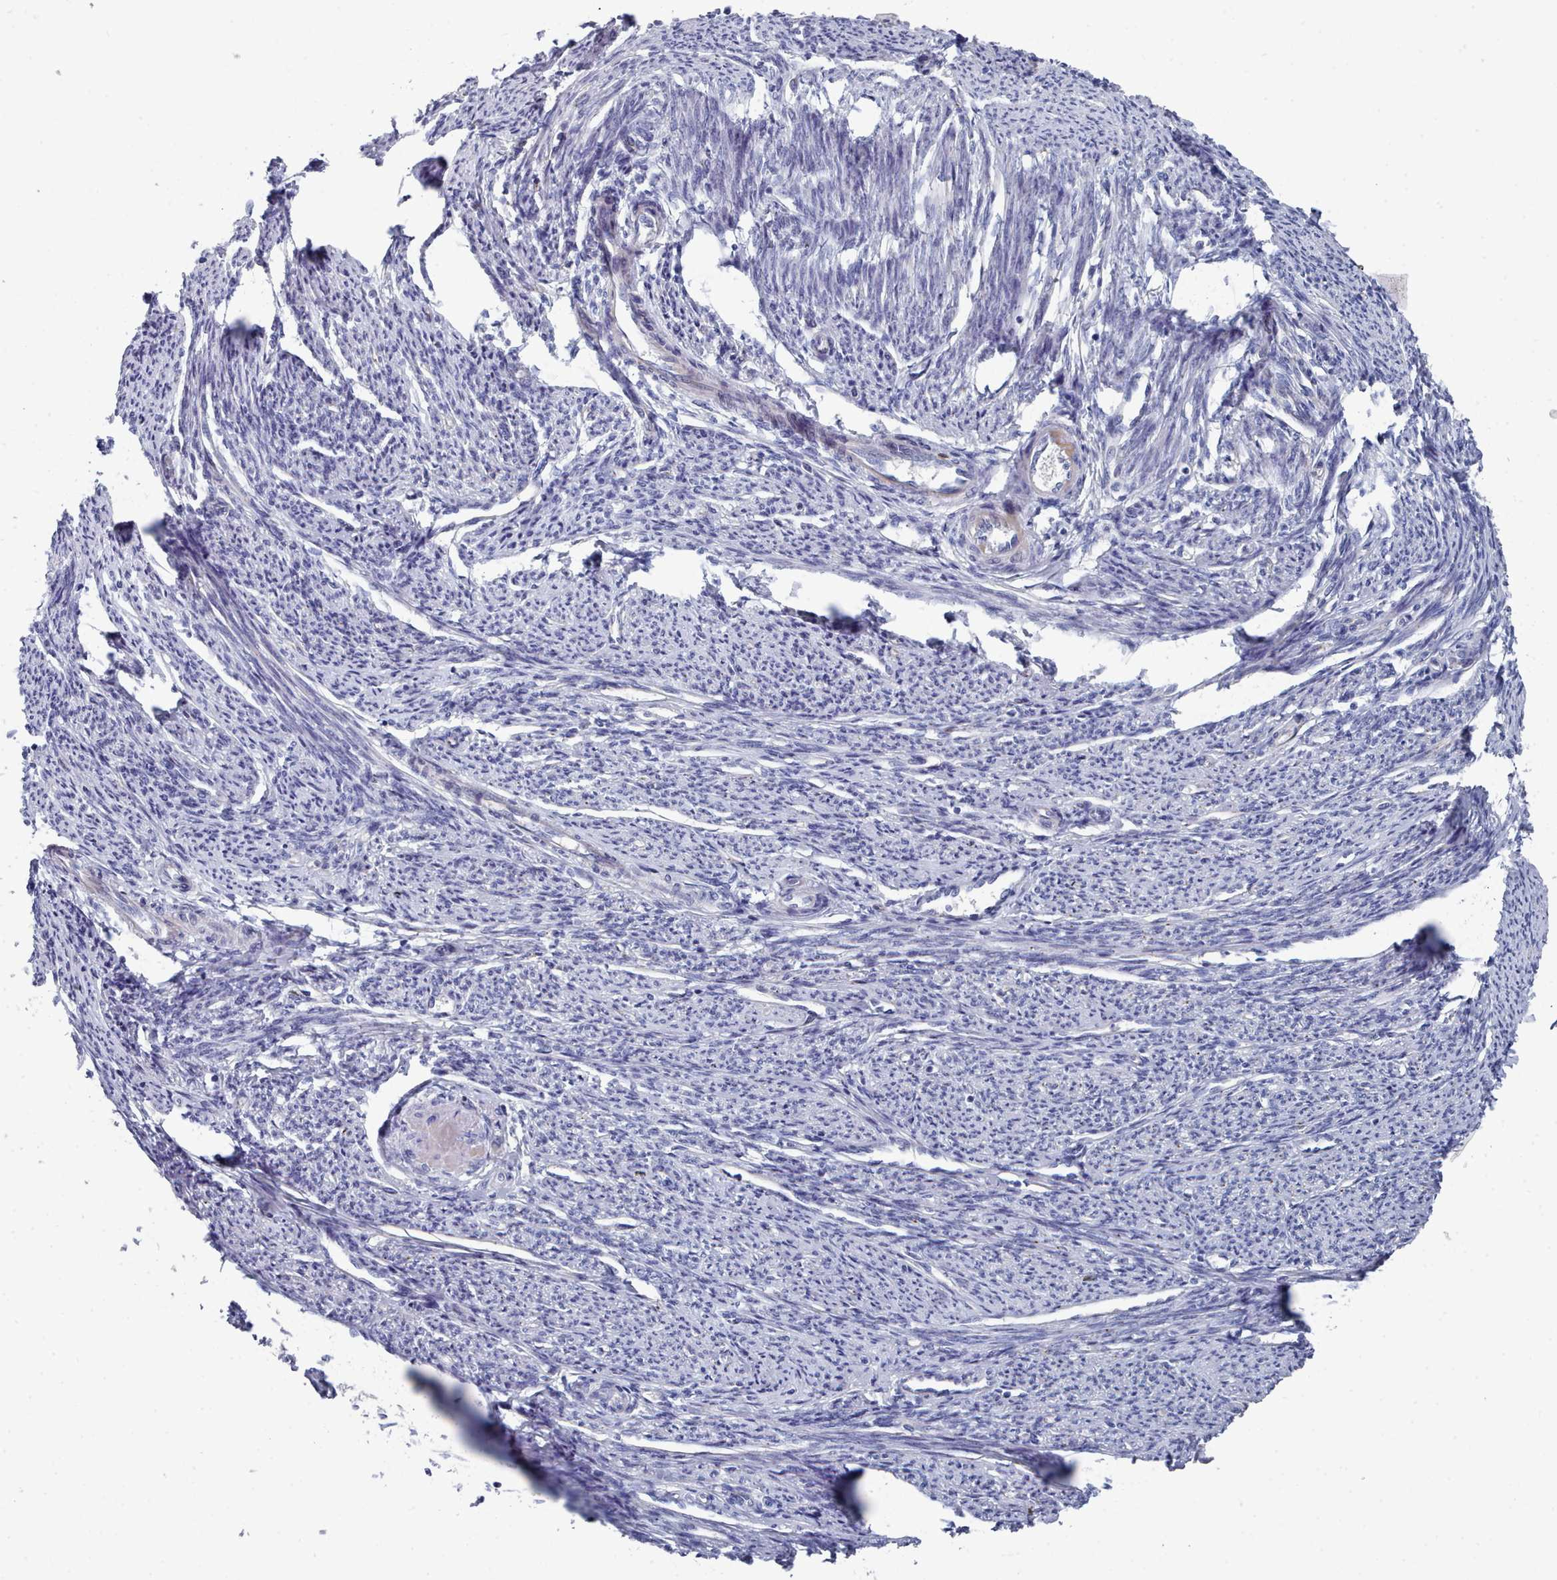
{"staining": {"intensity": "negative", "quantity": "none", "location": "none"}, "tissue": "smooth muscle", "cell_type": "Smooth muscle cells", "image_type": "normal", "snomed": [{"axis": "morphology", "description": "Normal tissue, NOS"}, {"axis": "topography", "description": "Smooth muscle"}, {"axis": "topography", "description": "Uterus"}], "caption": "The photomicrograph shows no staining of smooth muscle cells in unremarkable smooth muscle. Brightfield microscopy of IHC stained with DAB (3,3'-diaminobenzidine) (brown) and hematoxylin (blue), captured at high magnification.", "gene": "ENSG00000285188", "patient": {"sex": "female", "age": 59}}